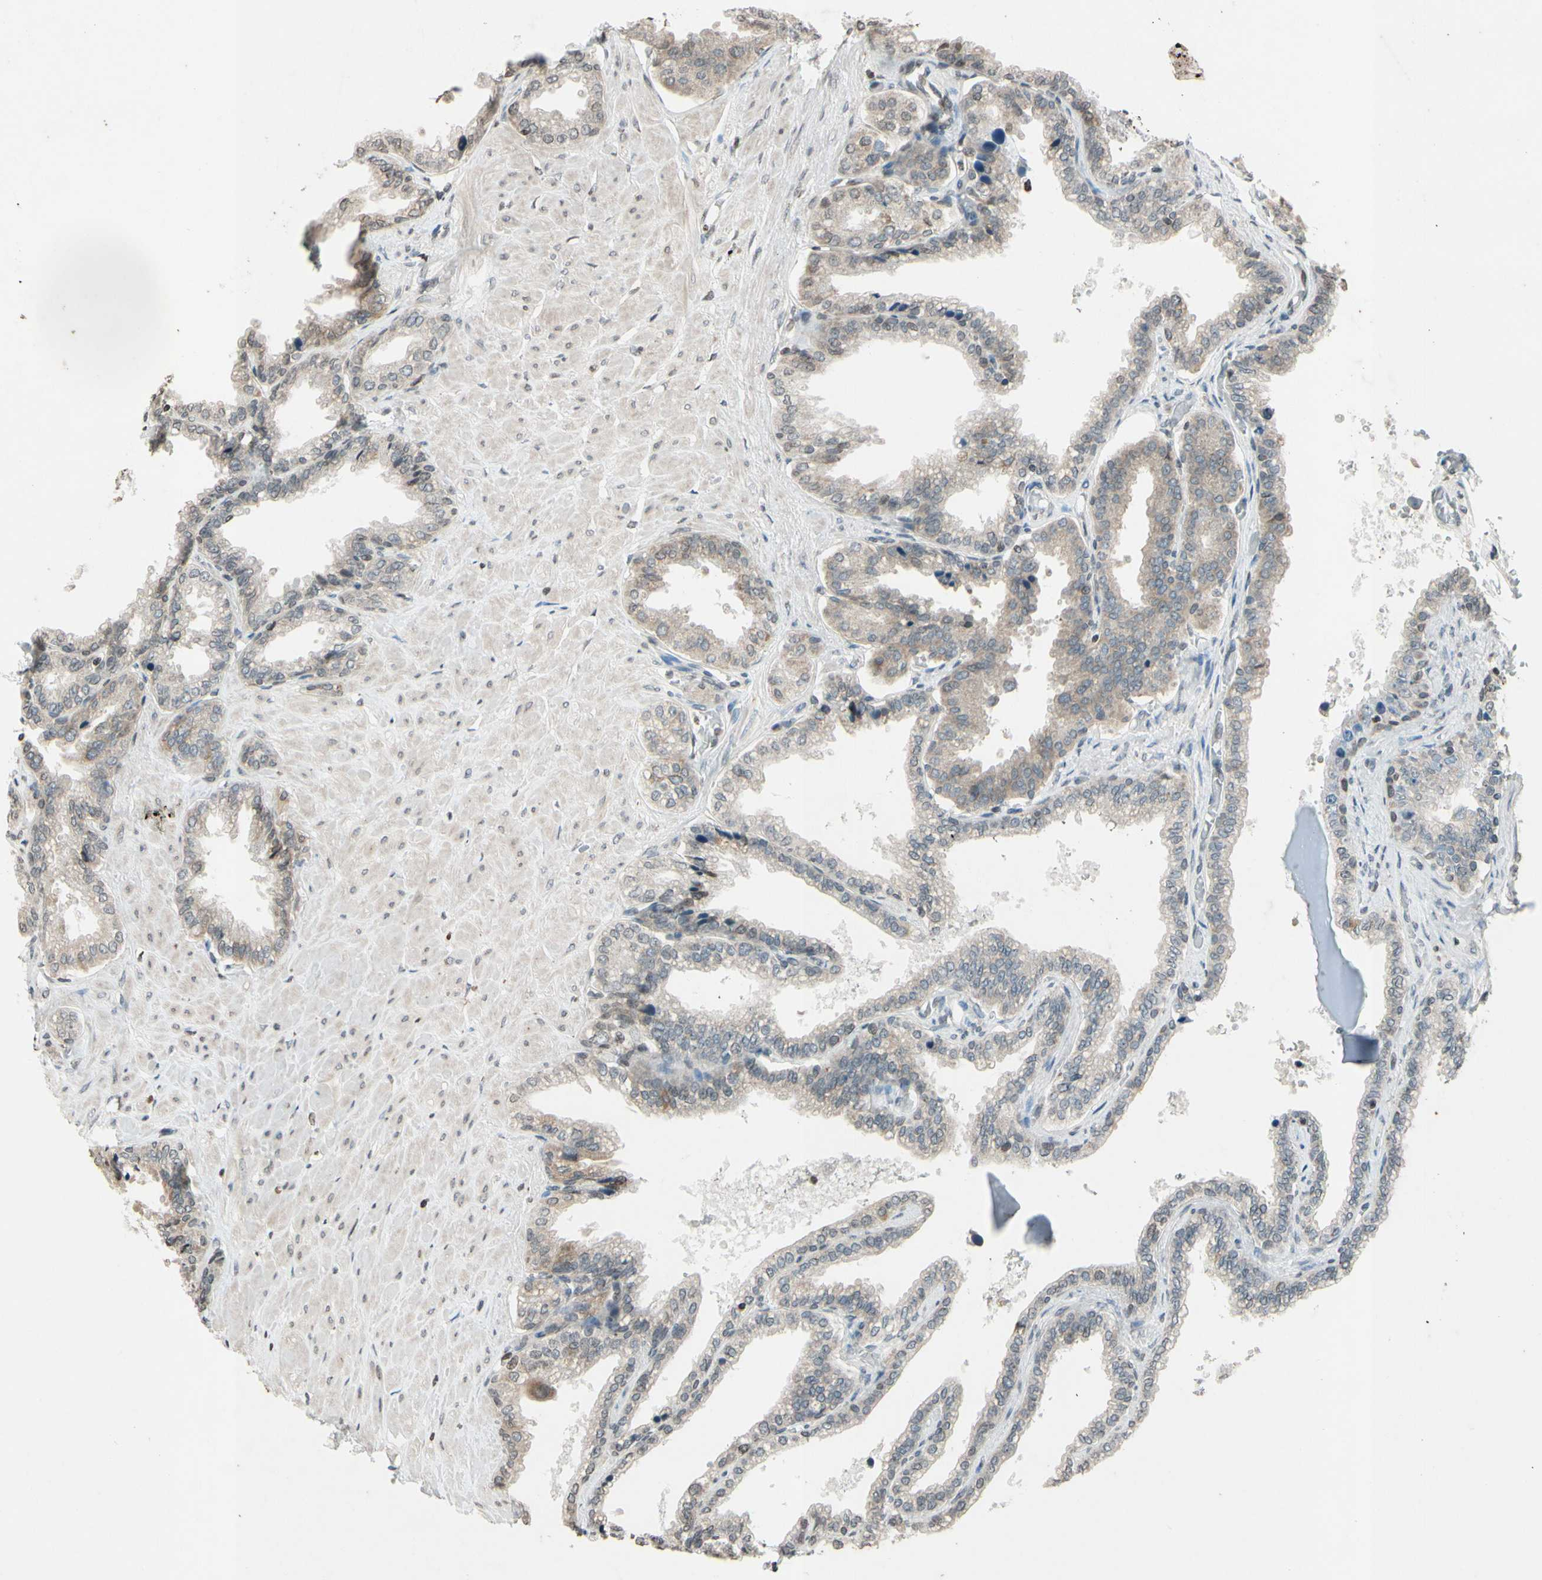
{"staining": {"intensity": "weak", "quantity": ">75%", "location": "cytoplasmic/membranous"}, "tissue": "seminal vesicle", "cell_type": "Glandular cells", "image_type": "normal", "snomed": [{"axis": "morphology", "description": "Normal tissue, NOS"}, {"axis": "topography", "description": "Seminal veicle"}], "caption": "Immunohistochemical staining of benign seminal vesicle shows low levels of weak cytoplasmic/membranous staining in approximately >75% of glandular cells.", "gene": "CLDN11", "patient": {"sex": "male", "age": 46}}